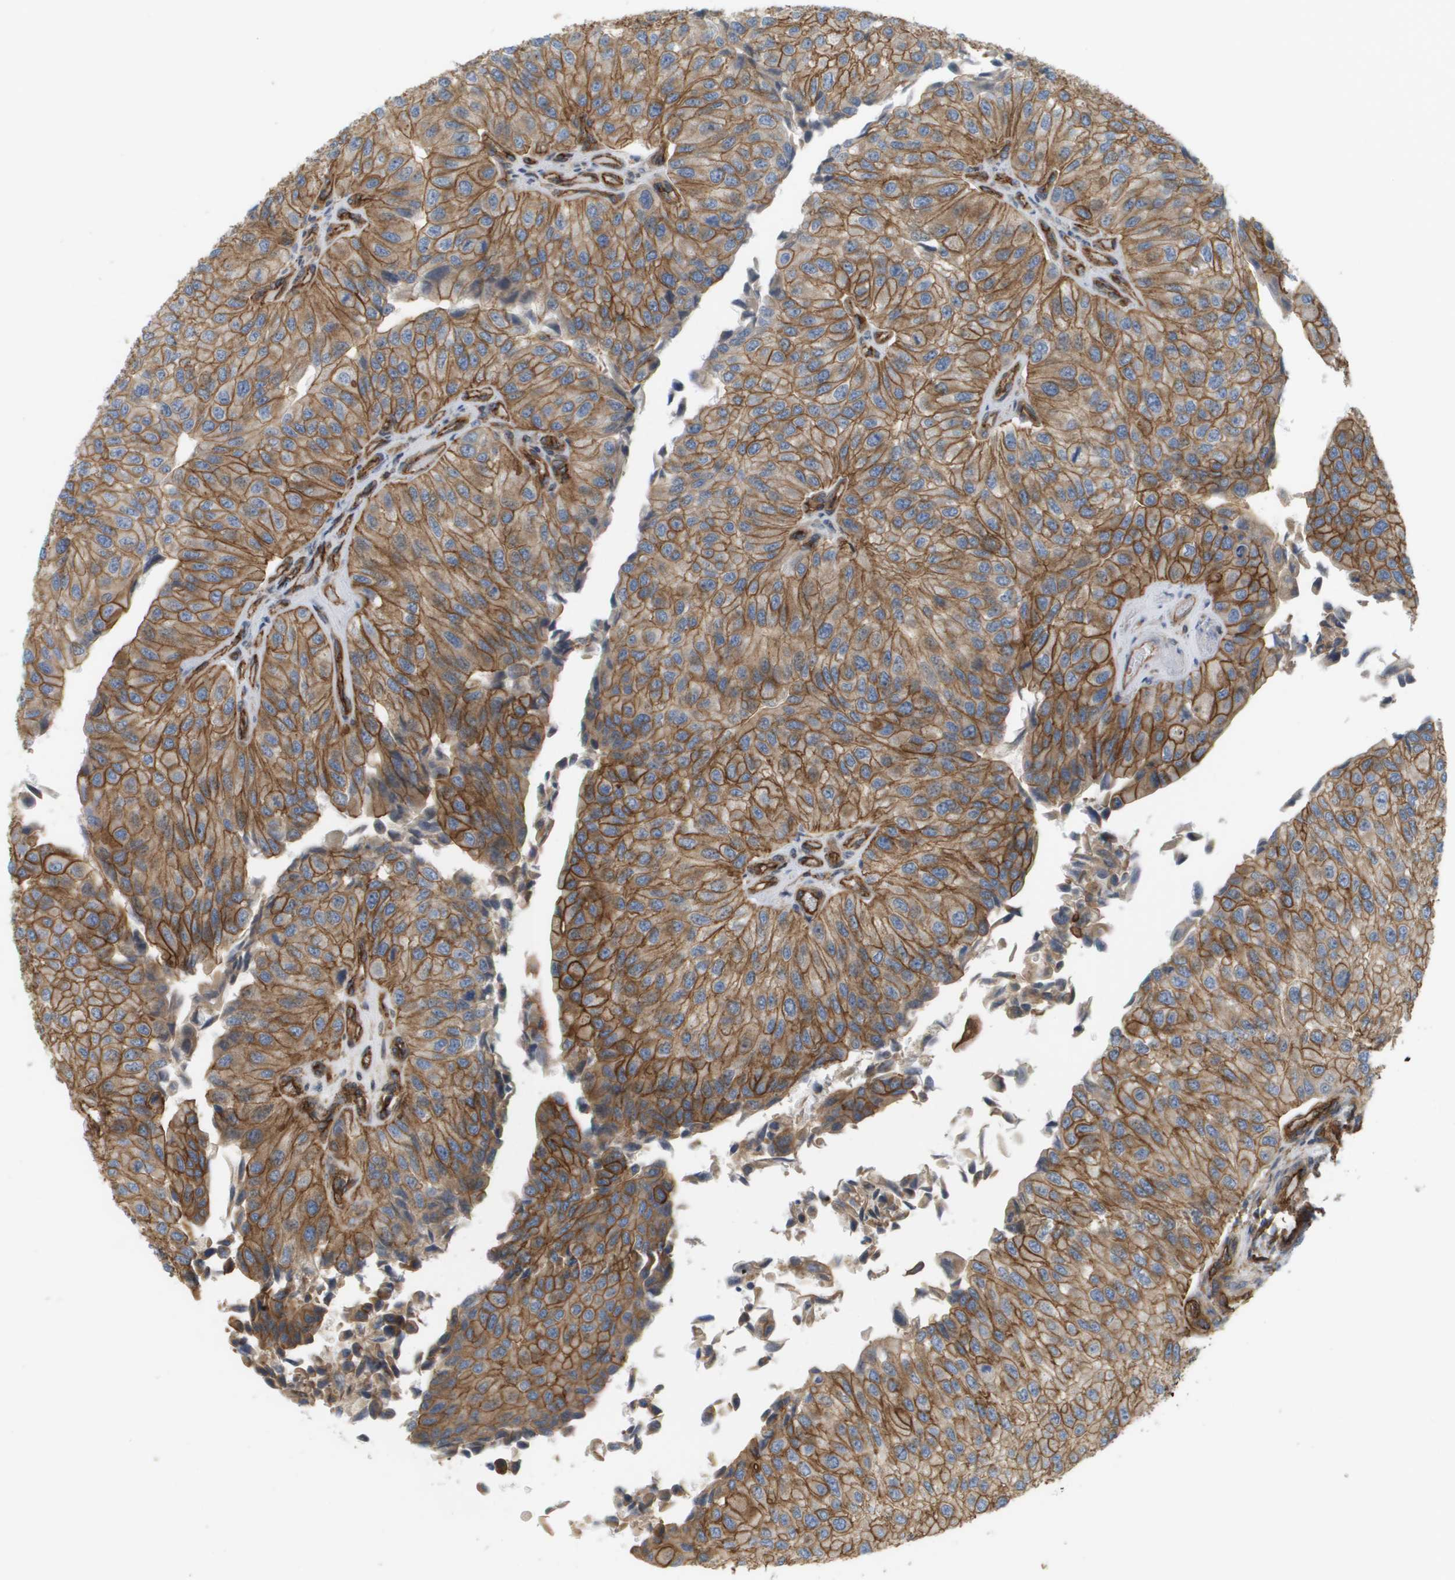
{"staining": {"intensity": "moderate", "quantity": ">75%", "location": "cytoplasmic/membranous"}, "tissue": "urothelial cancer", "cell_type": "Tumor cells", "image_type": "cancer", "snomed": [{"axis": "morphology", "description": "Urothelial carcinoma, High grade"}, {"axis": "topography", "description": "Kidney"}, {"axis": "topography", "description": "Urinary bladder"}], "caption": "This micrograph reveals immunohistochemistry (IHC) staining of human urothelial carcinoma (high-grade), with medium moderate cytoplasmic/membranous positivity in about >75% of tumor cells.", "gene": "SGMS2", "patient": {"sex": "male", "age": 77}}